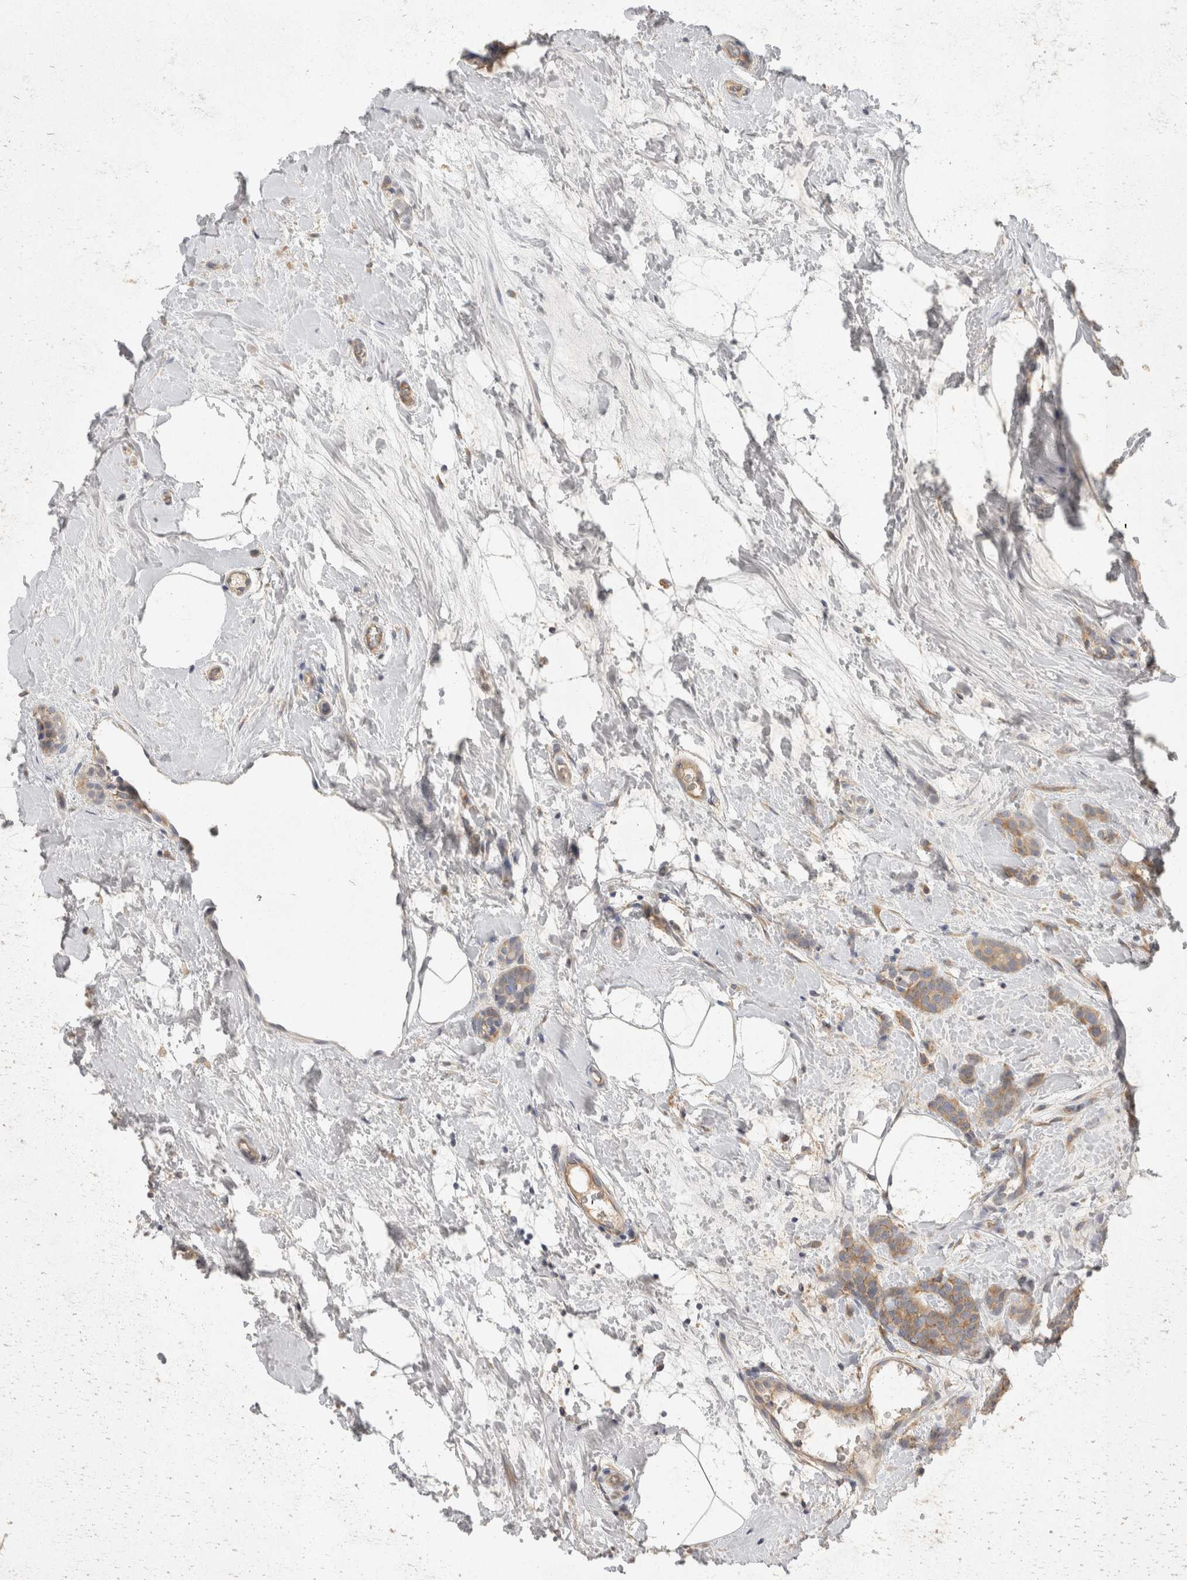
{"staining": {"intensity": "weak", "quantity": ">75%", "location": "cytoplasmic/membranous"}, "tissue": "breast cancer", "cell_type": "Tumor cells", "image_type": "cancer", "snomed": [{"axis": "morphology", "description": "Lobular carcinoma, in situ"}, {"axis": "morphology", "description": "Lobular carcinoma"}, {"axis": "topography", "description": "Breast"}], "caption": "About >75% of tumor cells in human breast cancer display weak cytoplasmic/membranous protein positivity as visualized by brown immunohistochemical staining.", "gene": "EIF4G3", "patient": {"sex": "female", "age": 41}}